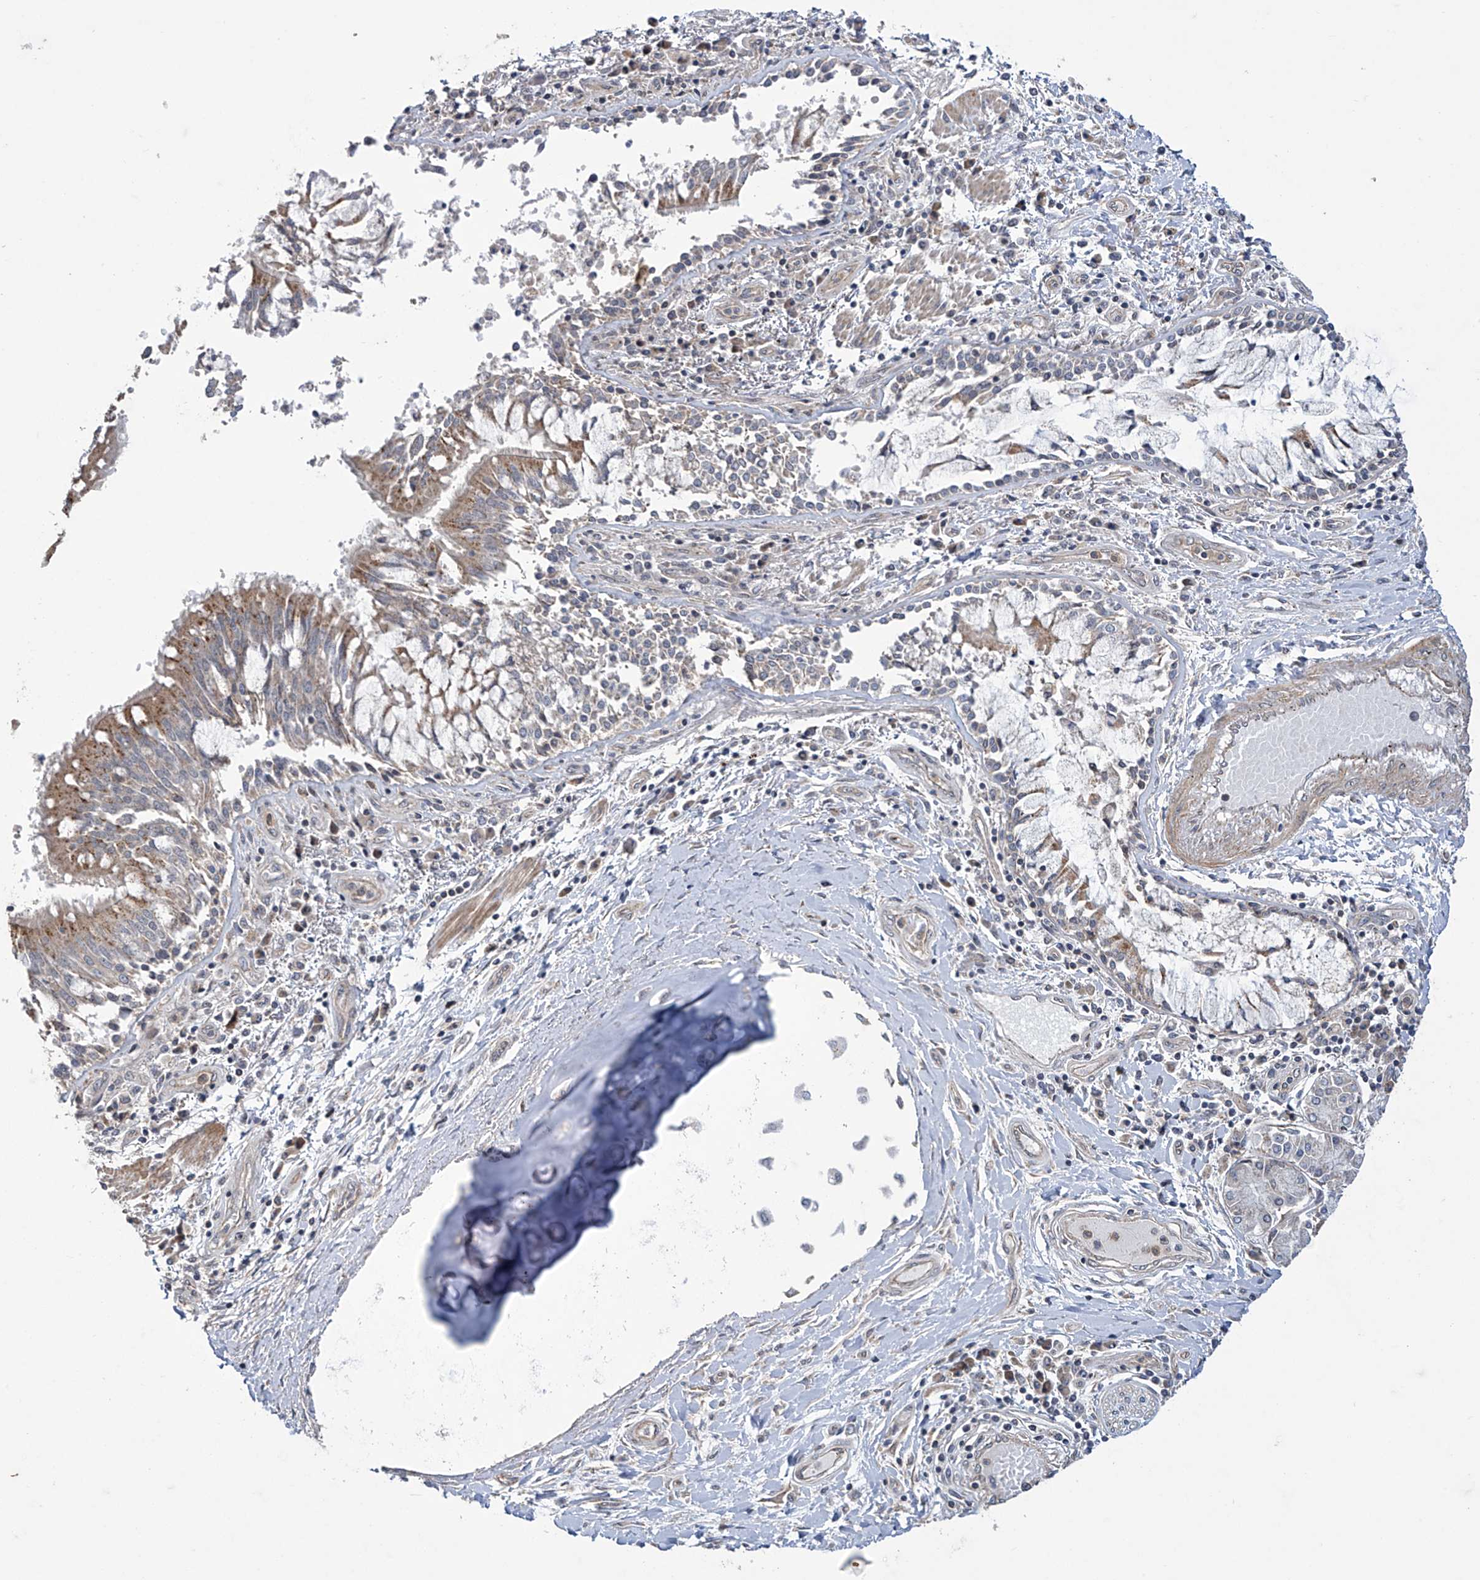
{"staining": {"intensity": "negative", "quantity": "none", "location": "none"}, "tissue": "adipose tissue", "cell_type": "Adipocytes", "image_type": "normal", "snomed": [{"axis": "morphology", "description": "Normal tissue, NOS"}, {"axis": "topography", "description": "Cartilage tissue"}, {"axis": "topography", "description": "Bronchus"}, {"axis": "topography", "description": "Lung"}, {"axis": "topography", "description": "Peripheral nerve tissue"}], "caption": "A high-resolution image shows immunohistochemistry staining of normal adipose tissue, which exhibits no significant positivity in adipocytes. (DAB immunohistochemistry (IHC), high magnification).", "gene": "TRIM60", "patient": {"sex": "female", "age": 49}}